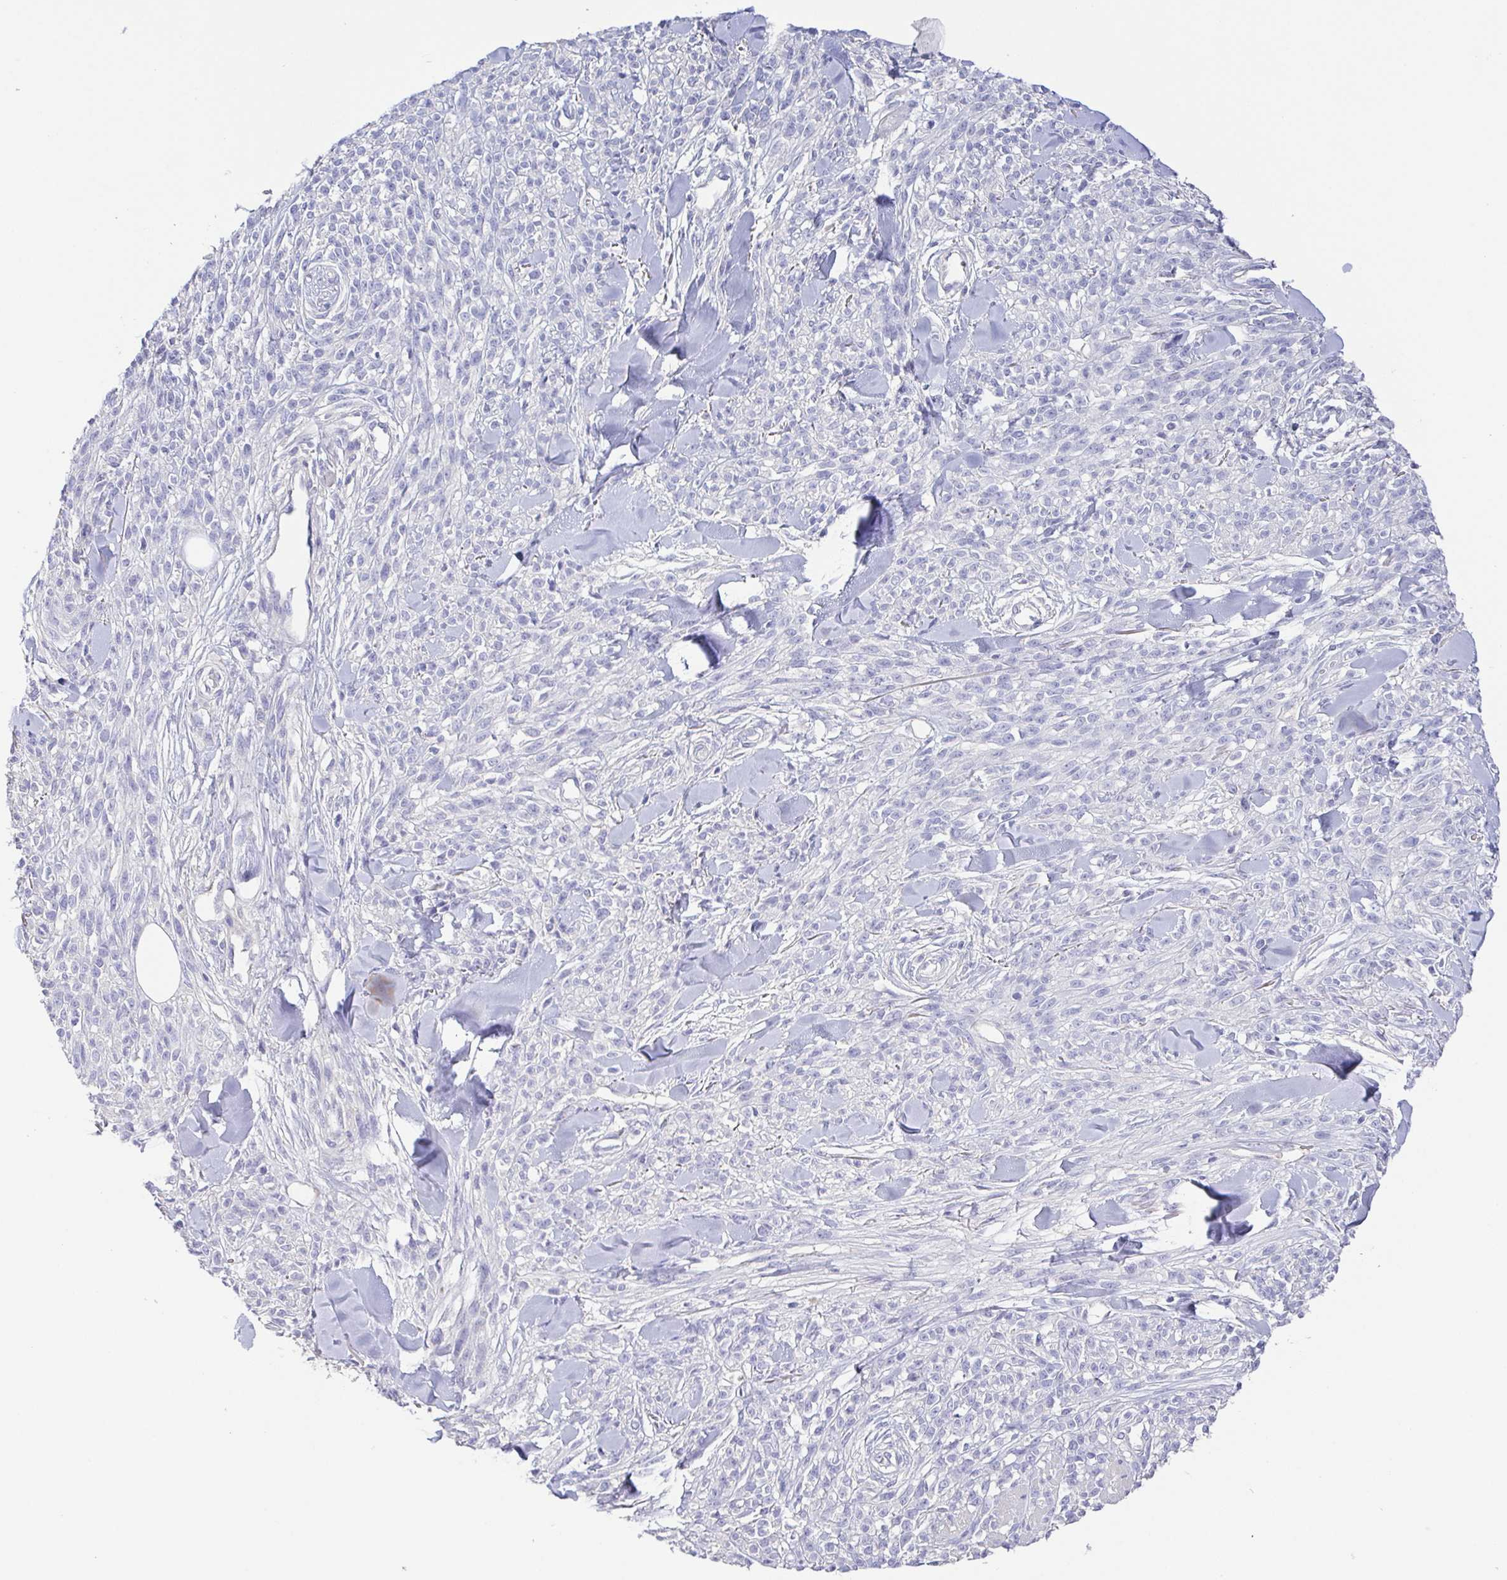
{"staining": {"intensity": "negative", "quantity": "none", "location": "none"}, "tissue": "melanoma", "cell_type": "Tumor cells", "image_type": "cancer", "snomed": [{"axis": "morphology", "description": "Malignant melanoma, NOS"}, {"axis": "topography", "description": "Skin"}, {"axis": "topography", "description": "Skin of trunk"}], "caption": "Human malignant melanoma stained for a protein using immunohistochemistry (IHC) demonstrates no expression in tumor cells.", "gene": "PKDREJ", "patient": {"sex": "male", "age": 74}}